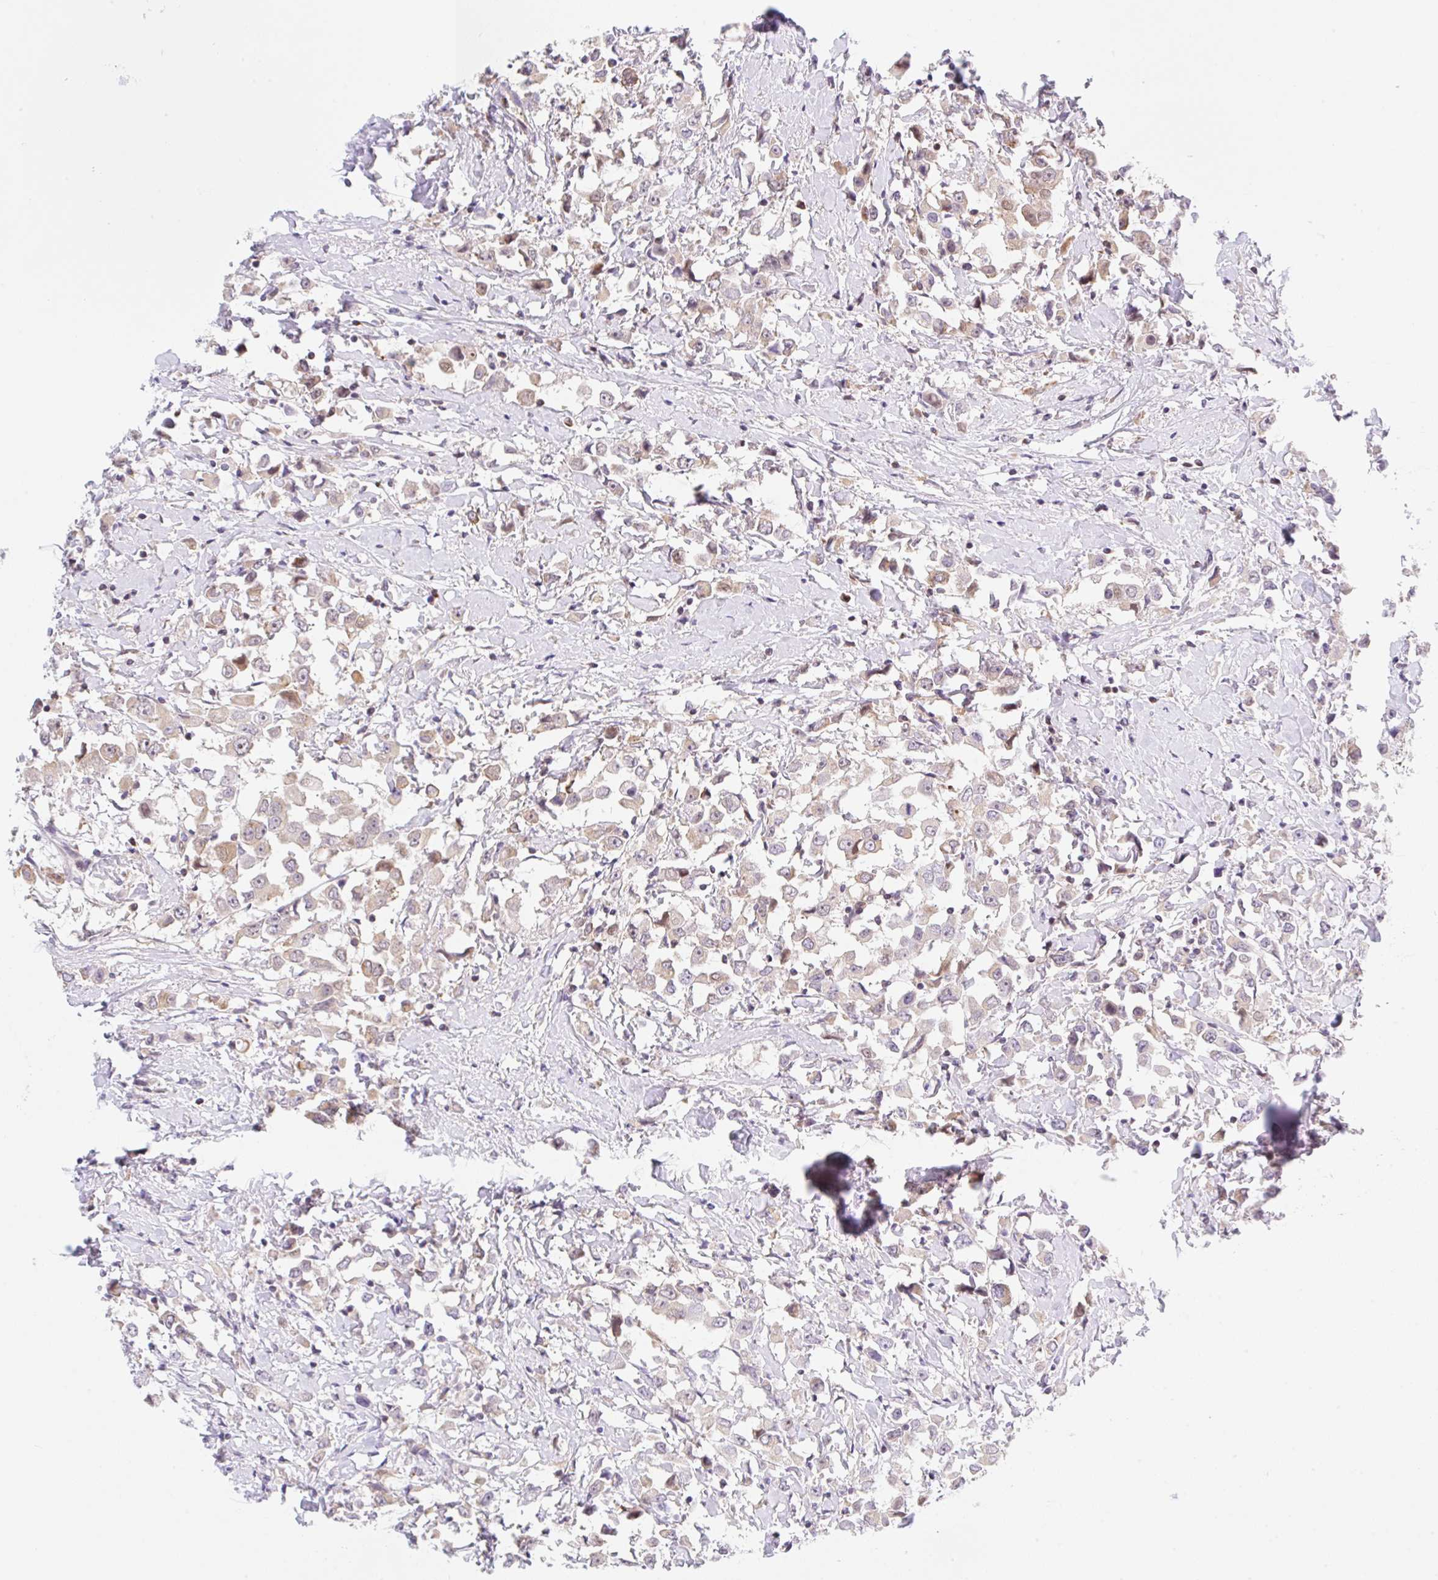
{"staining": {"intensity": "weak", "quantity": "25%-75%", "location": "cytoplasmic/membranous"}, "tissue": "breast cancer", "cell_type": "Tumor cells", "image_type": "cancer", "snomed": [{"axis": "morphology", "description": "Duct carcinoma"}, {"axis": "topography", "description": "Breast"}], "caption": "High-power microscopy captured an IHC image of breast infiltrating ductal carcinoma, revealing weak cytoplasmic/membranous staining in about 25%-75% of tumor cells. The protein of interest is shown in brown color, while the nuclei are stained blue.", "gene": "TBPL2", "patient": {"sex": "female", "age": 61}}